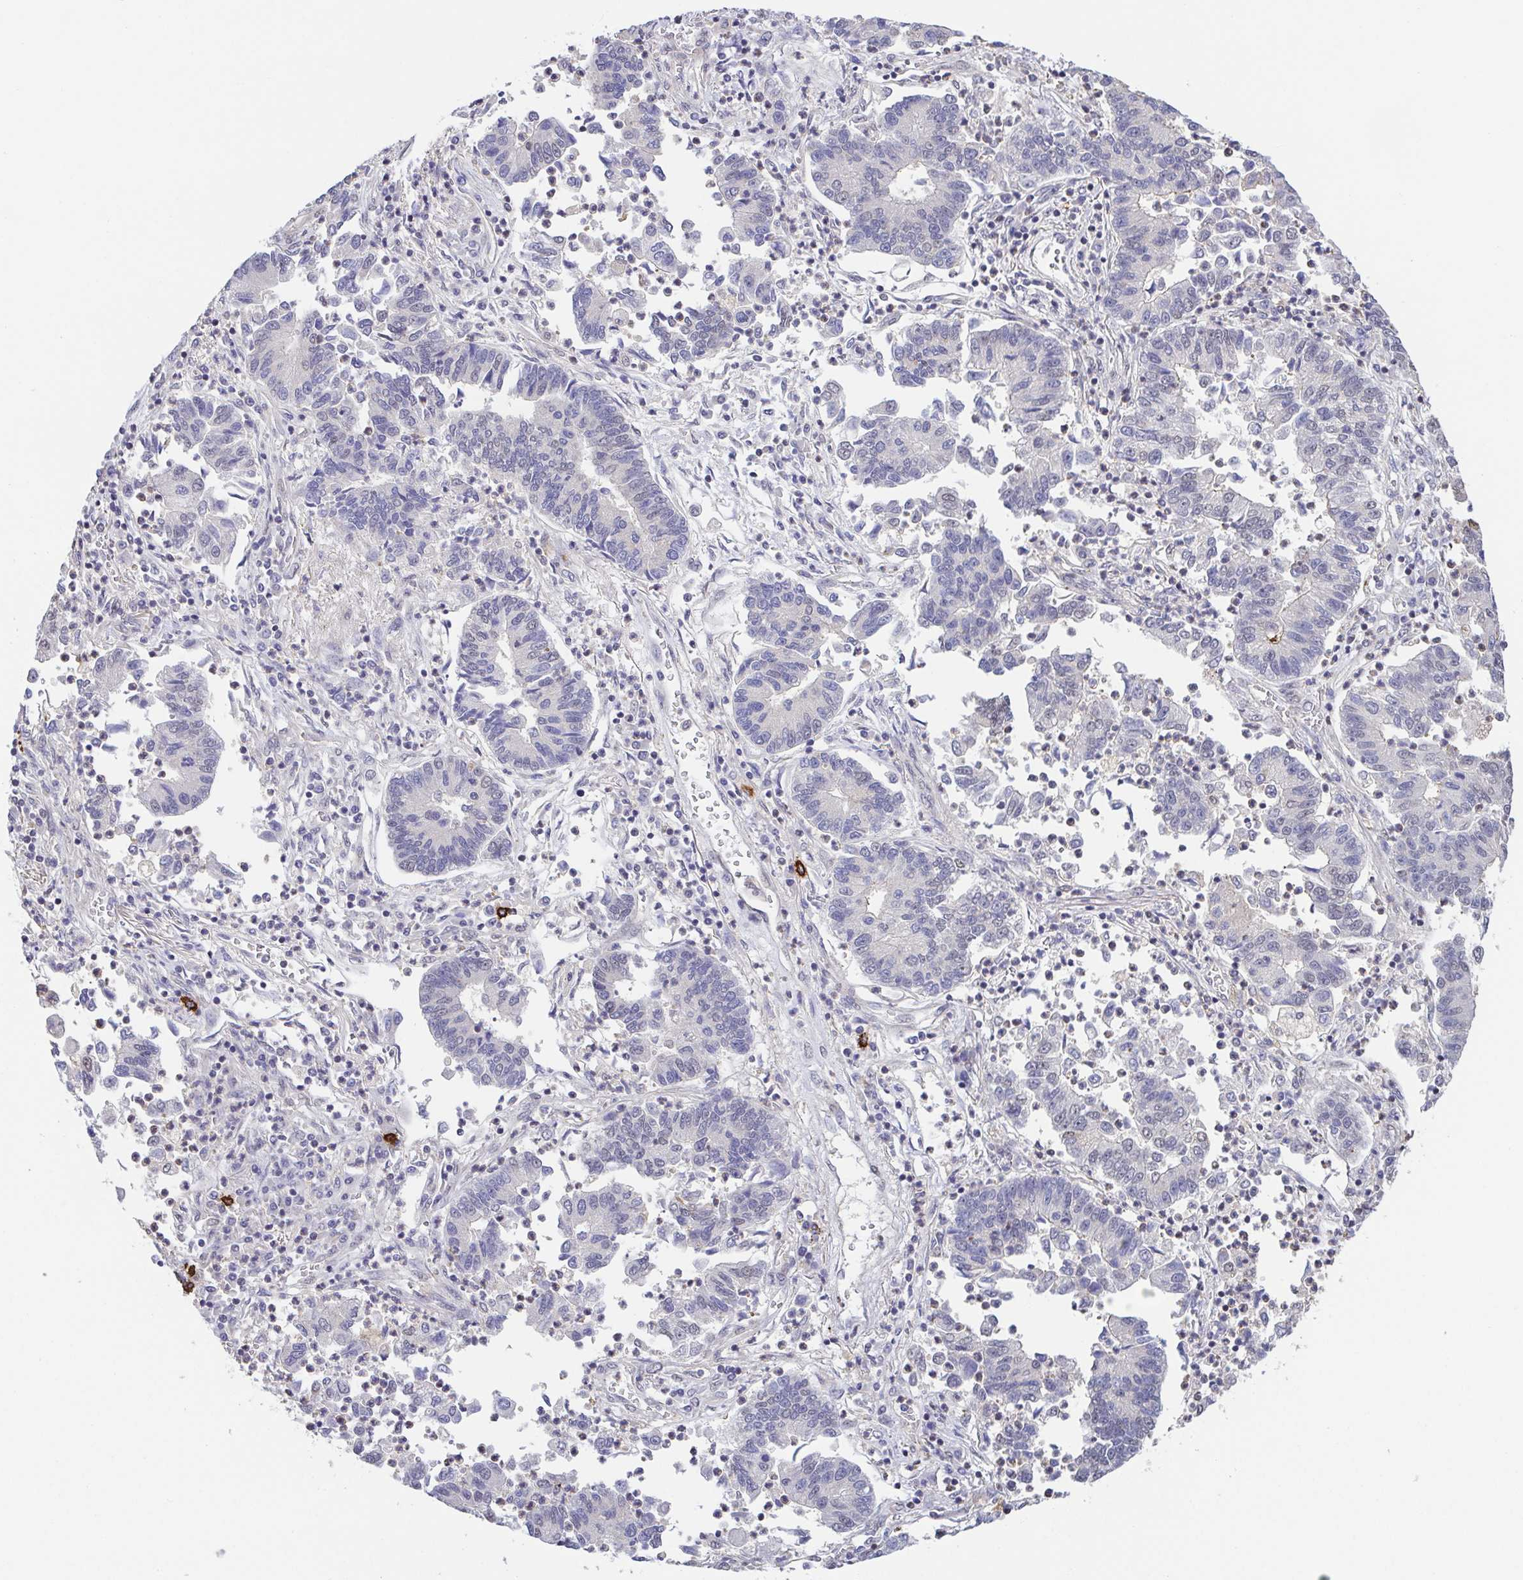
{"staining": {"intensity": "negative", "quantity": "none", "location": "none"}, "tissue": "lung cancer", "cell_type": "Tumor cells", "image_type": "cancer", "snomed": [{"axis": "morphology", "description": "Adenocarcinoma, NOS"}, {"axis": "topography", "description": "Lung"}], "caption": "This is an immunohistochemistry image of human adenocarcinoma (lung). There is no staining in tumor cells.", "gene": "PREPL", "patient": {"sex": "female", "age": 57}}